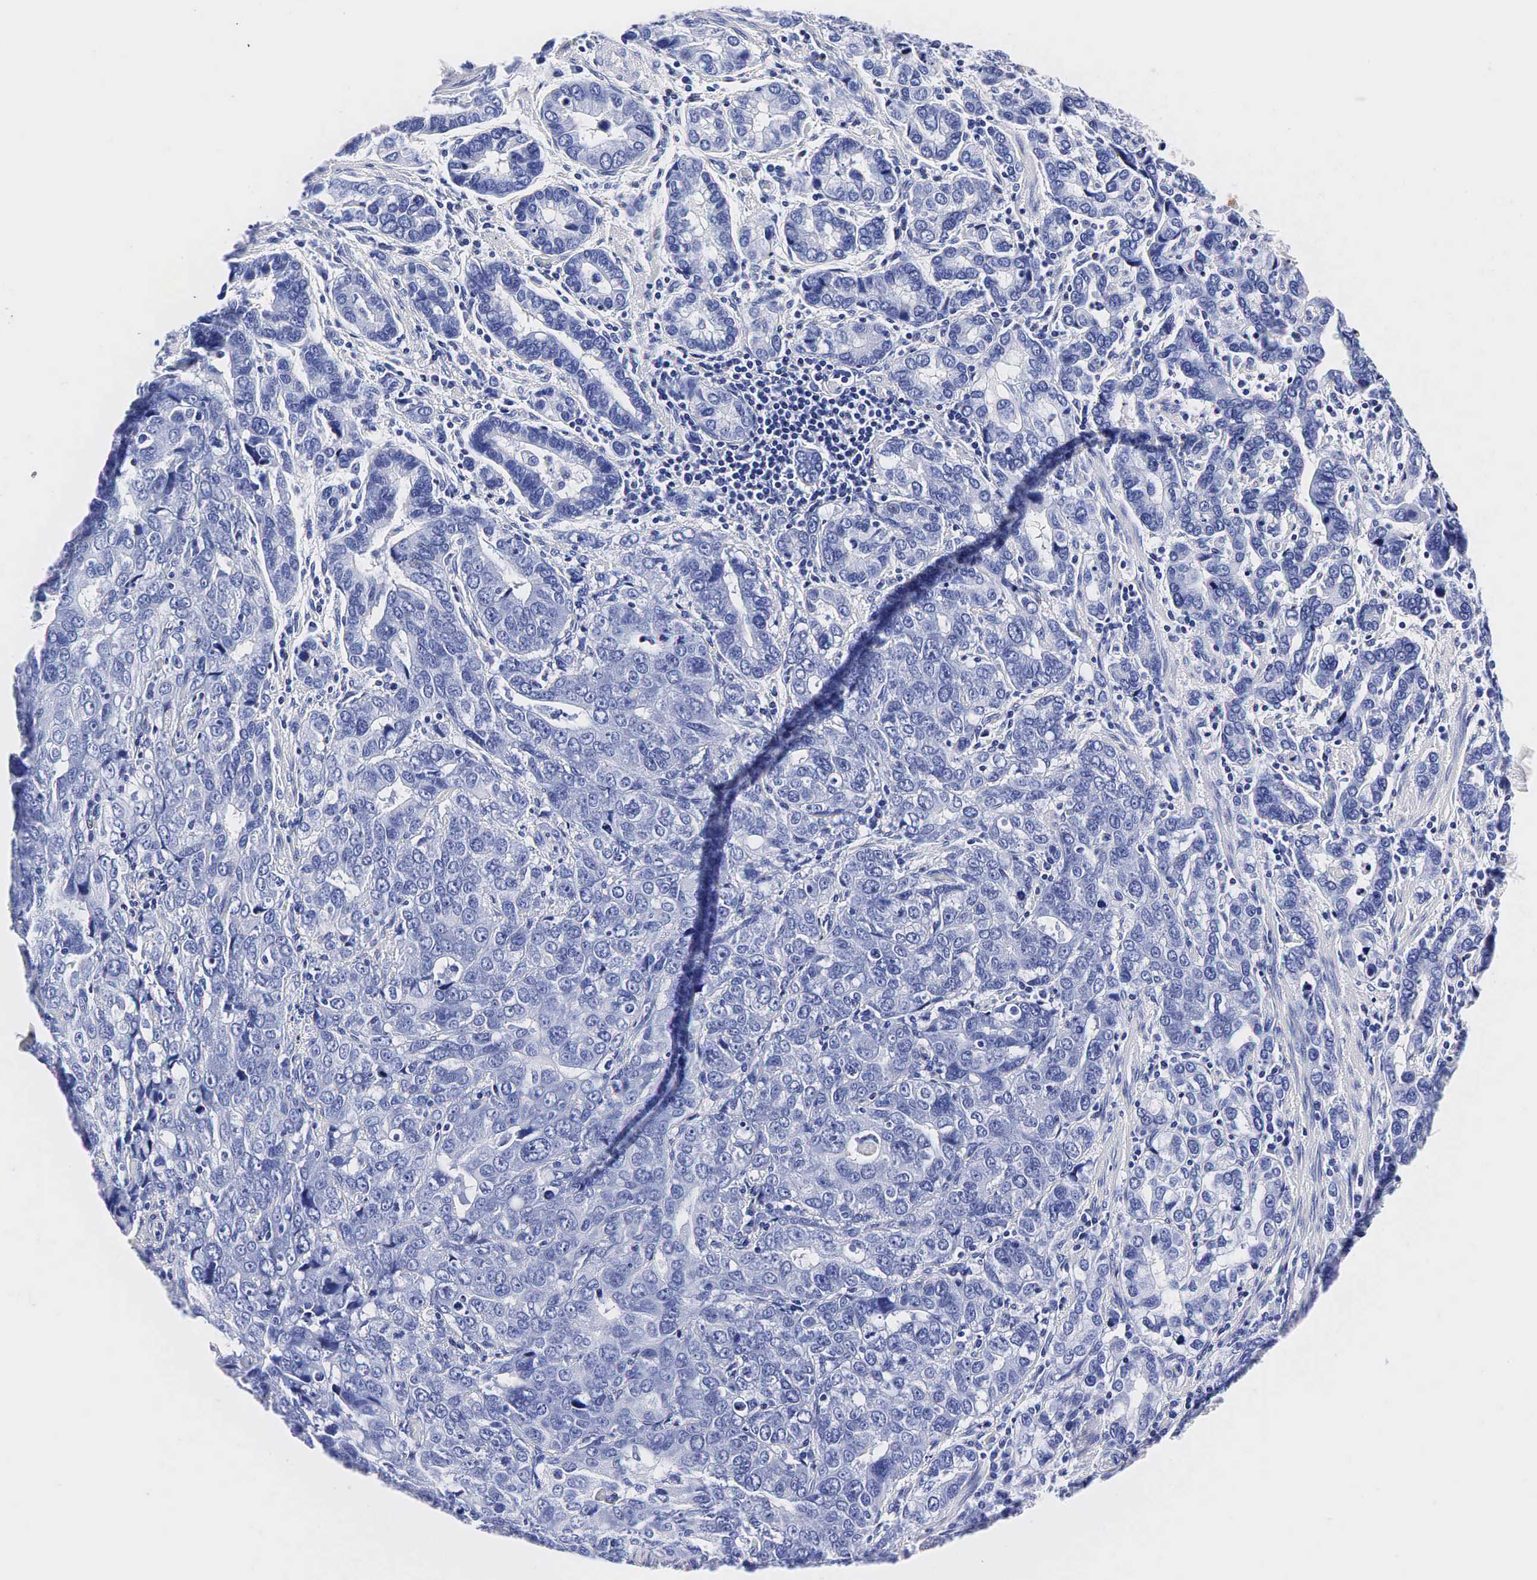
{"staining": {"intensity": "negative", "quantity": "none", "location": "none"}, "tissue": "stomach cancer", "cell_type": "Tumor cells", "image_type": "cancer", "snomed": [{"axis": "morphology", "description": "Adenocarcinoma, NOS"}, {"axis": "topography", "description": "Stomach, upper"}], "caption": "This photomicrograph is of stomach adenocarcinoma stained with IHC to label a protein in brown with the nuclei are counter-stained blue. There is no expression in tumor cells.", "gene": "TG", "patient": {"sex": "male", "age": 76}}